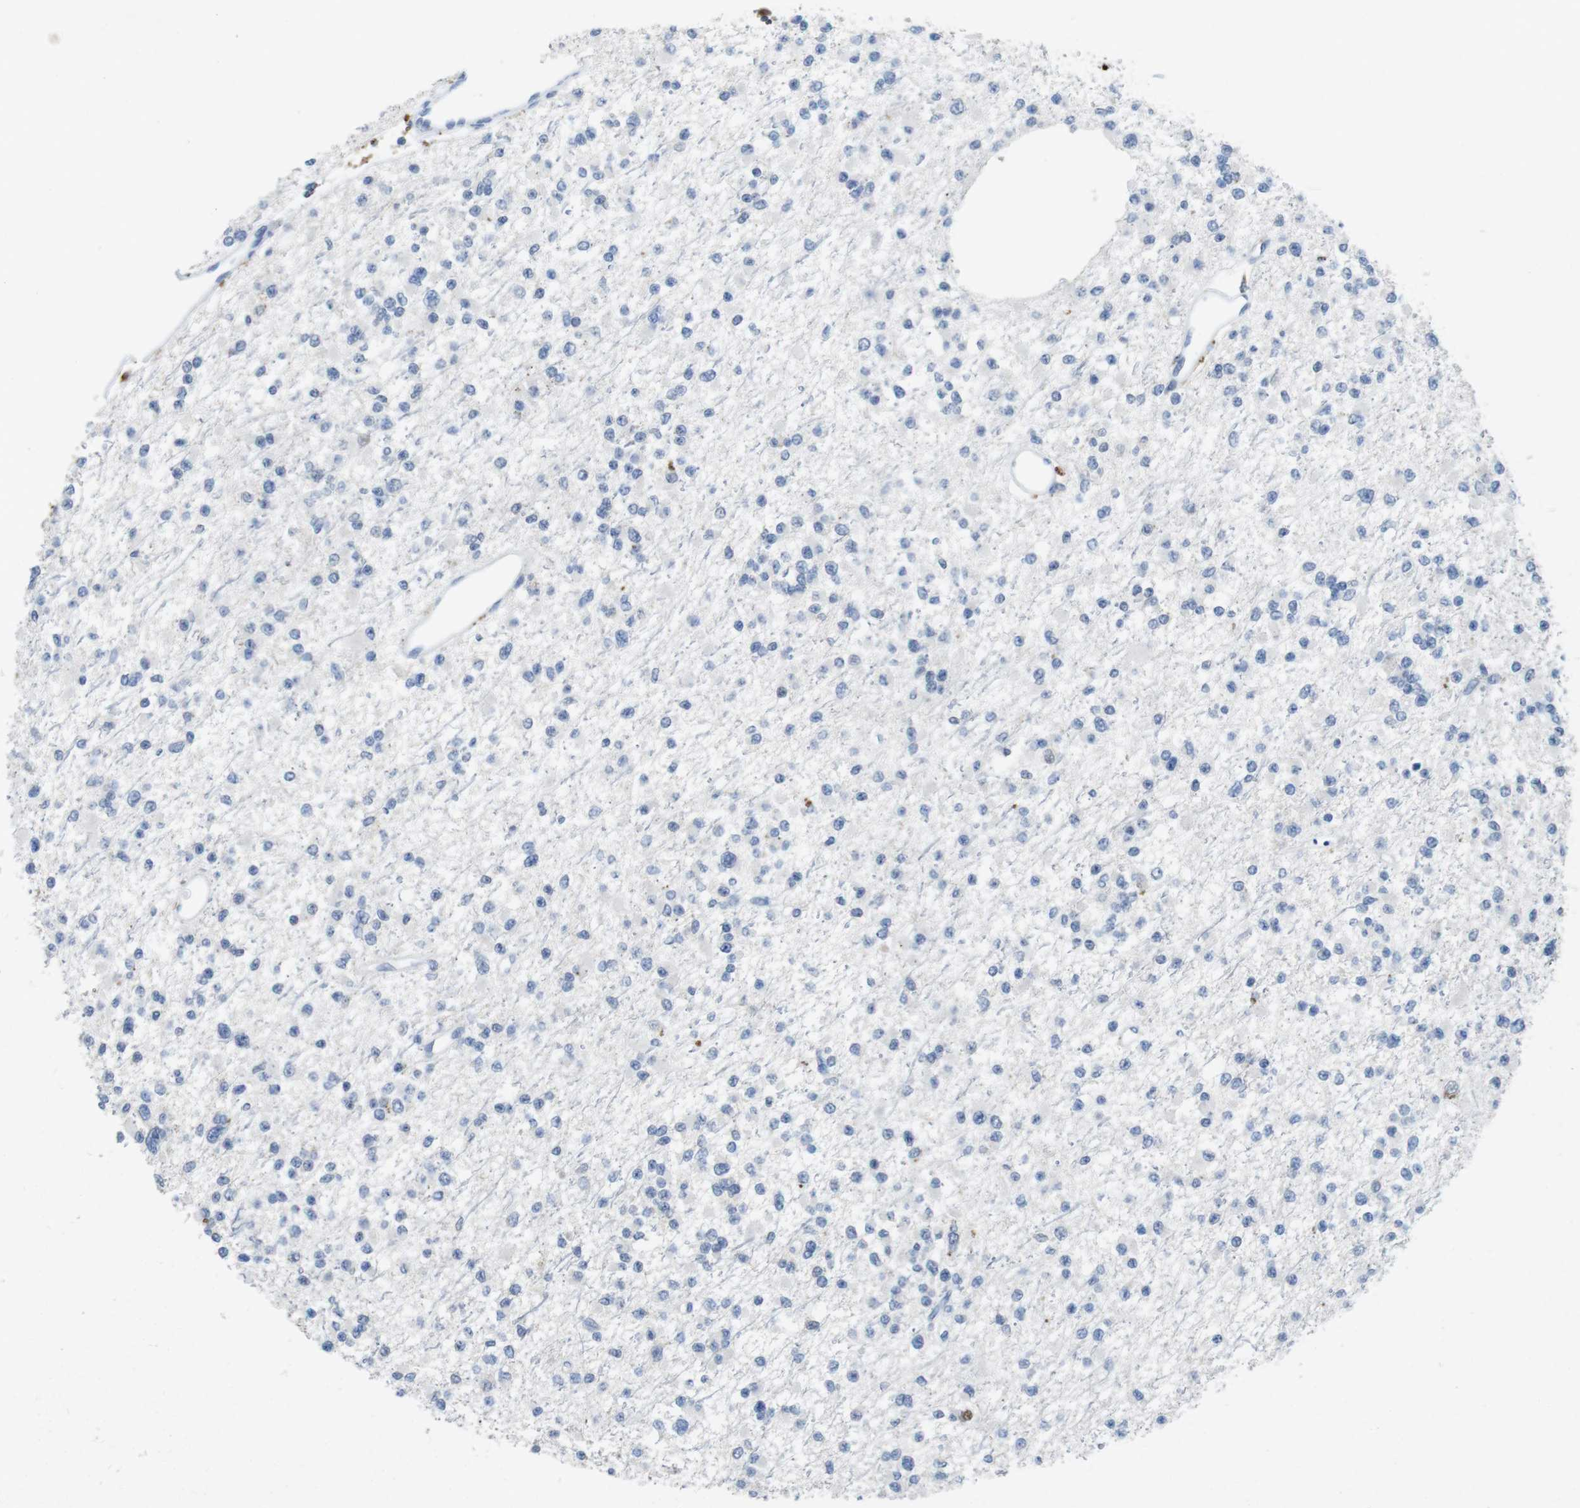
{"staining": {"intensity": "negative", "quantity": "none", "location": "none"}, "tissue": "glioma", "cell_type": "Tumor cells", "image_type": "cancer", "snomed": [{"axis": "morphology", "description": "Glioma, malignant, Low grade"}, {"axis": "topography", "description": "Brain"}], "caption": "DAB (3,3'-diaminobenzidine) immunohistochemical staining of low-grade glioma (malignant) displays no significant staining in tumor cells.", "gene": "KPNA2", "patient": {"sex": "female", "age": 22}}